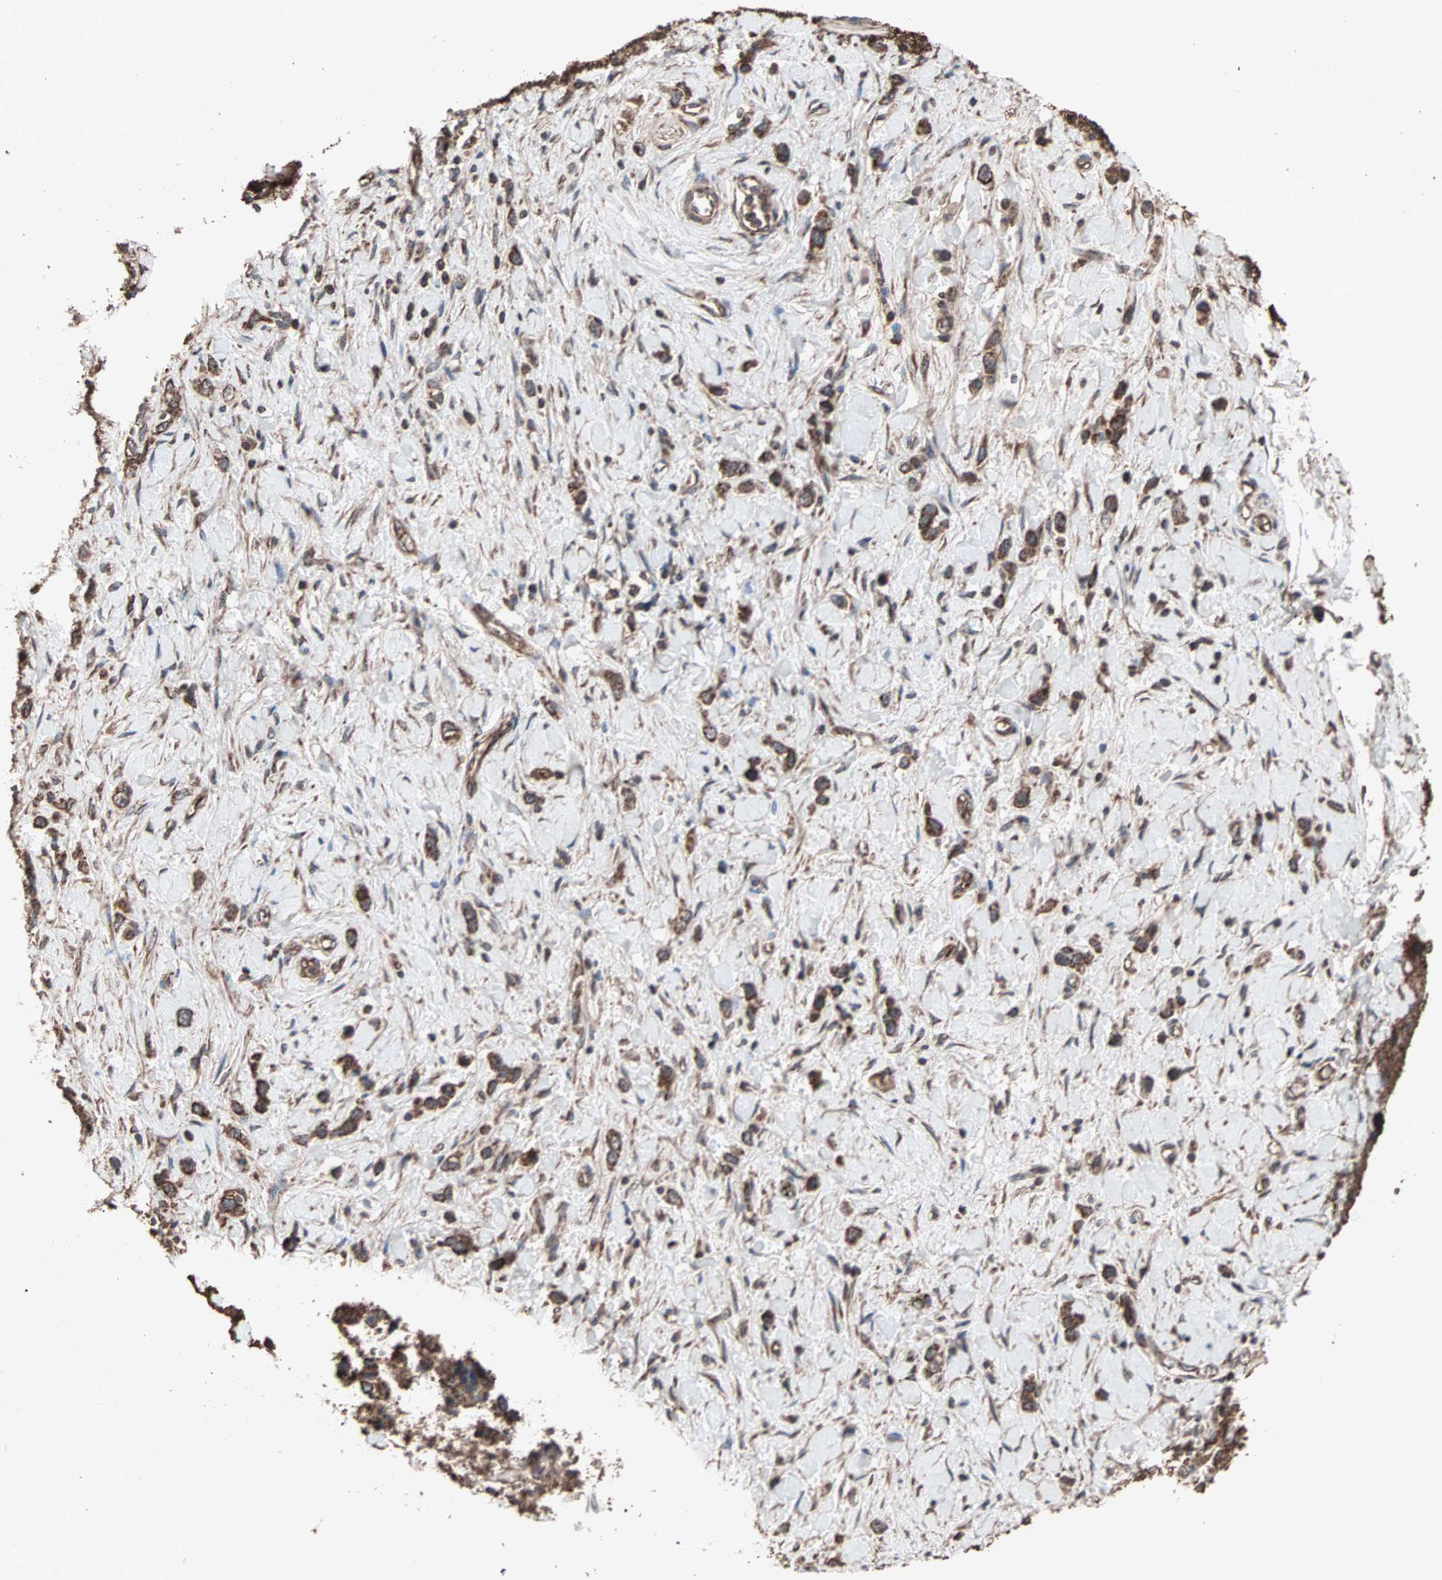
{"staining": {"intensity": "strong", "quantity": ">75%", "location": "cytoplasmic/membranous"}, "tissue": "stomach cancer", "cell_type": "Tumor cells", "image_type": "cancer", "snomed": [{"axis": "morphology", "description": "Normal tissue, NOS"}, {"axis": "morphology", "description": "Adenocarcinoma, NOS"}, {"axis": "topography", "description": "Stomach, upper"}, {"axis": "topography", "description": "Stomach"}], "caption": "IHC image of human stomach cancer (adenocarcinoma) stained for a protein (brown), which exhibits high levels of strong cytoplasmic/membranous staining in about >75% of tumor cells.", "gene": "MRPL2", "patient": {"sex": "female", "age": 65}}